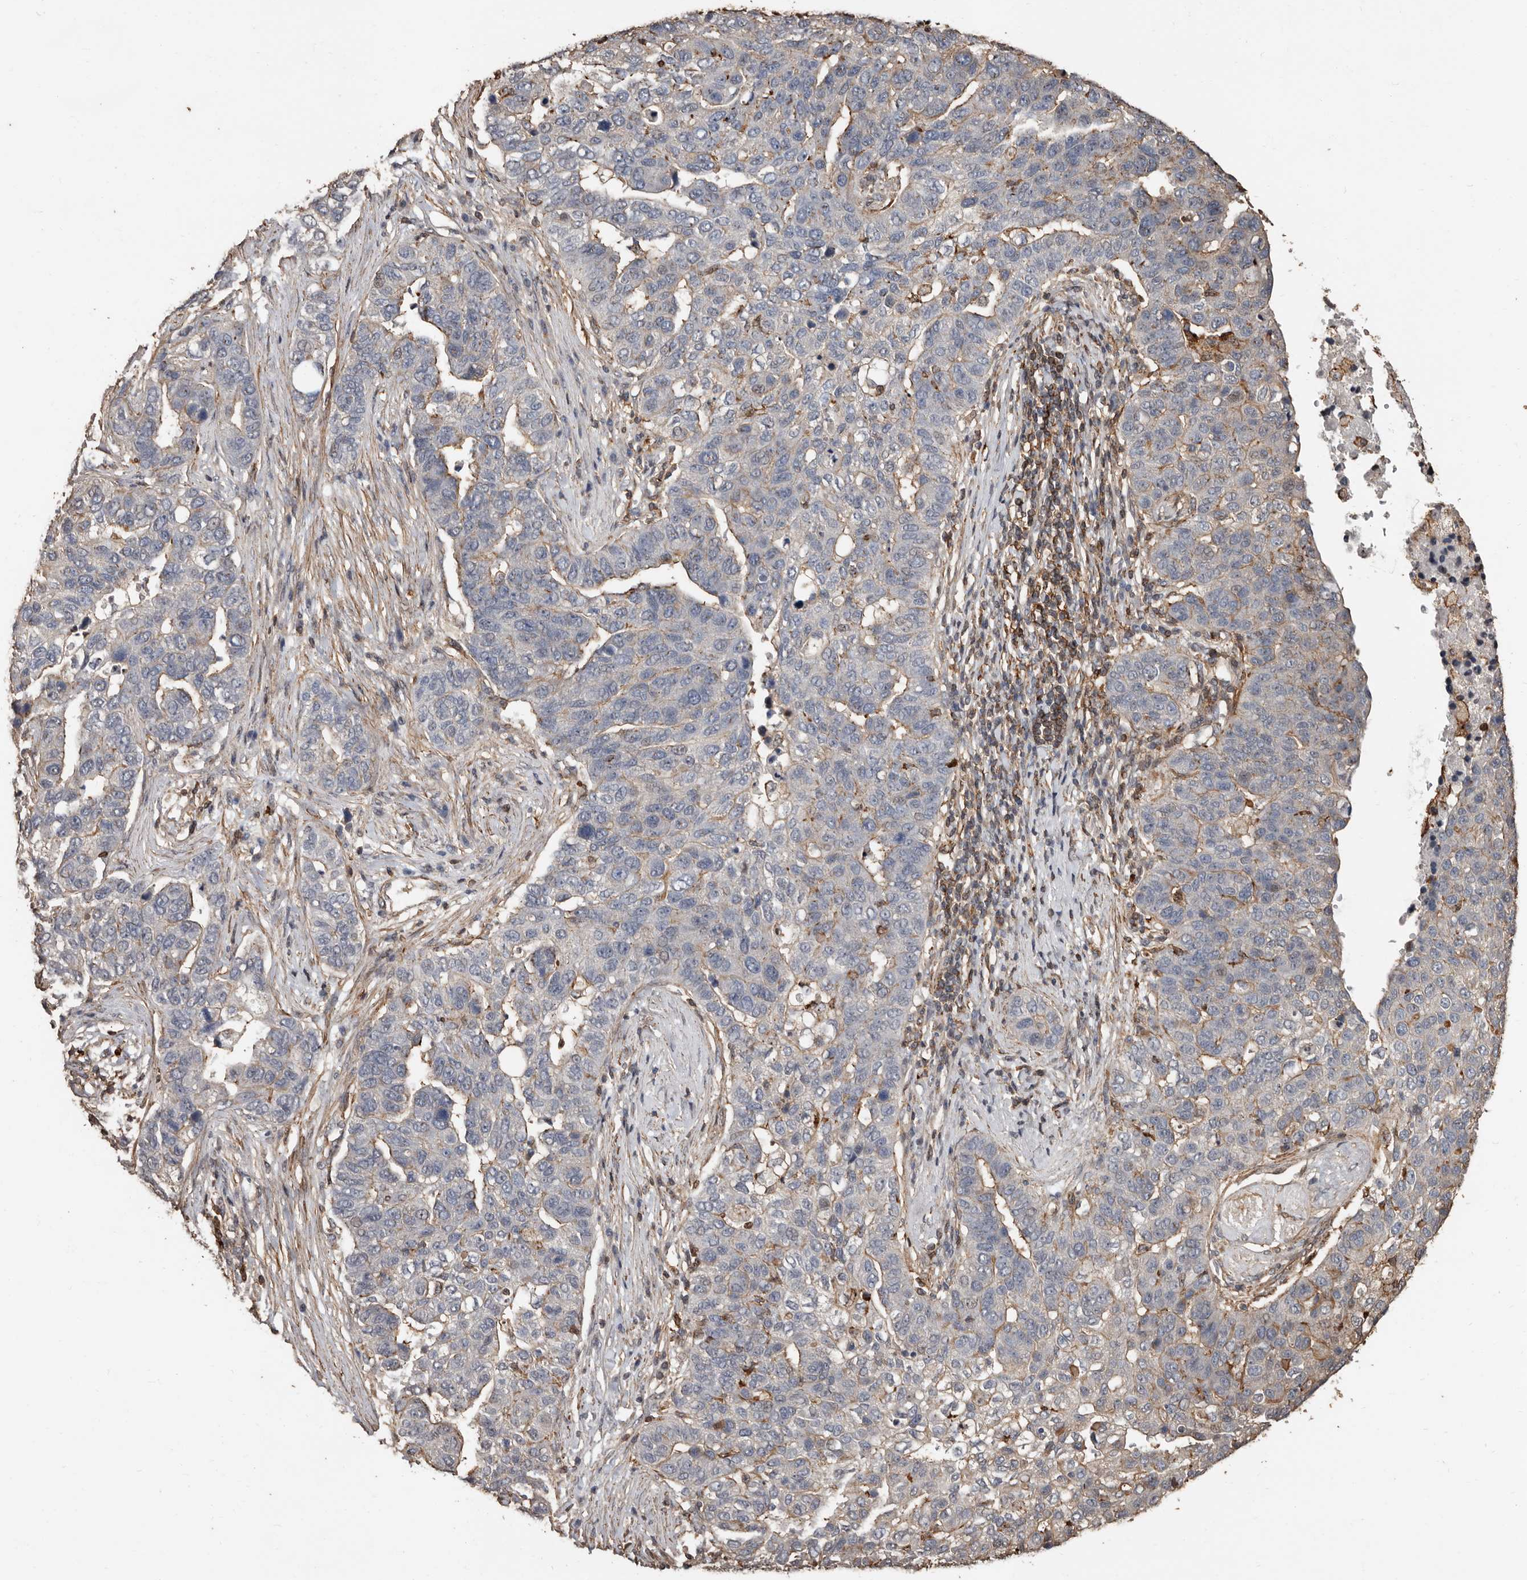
{"staining": {"intensity": "weak", "quantity": "25%-75%", "location": "cytoplasmic/membranous"}, "tissue": "pancreatic cancer", "cell_type": "Tumor cells", "image_type": "cancer", "snomed": [{"axis": "morphology", "description": "Adenocarcinoma, NOS"}, {"axis": "topography", "description": "Pancreas"}], "caption": "IHC (DAB (3,3'-diaminobenzidine)) staining of pancreatic adenocarcinoma demonstrates weak cytoplasmic/membranous protein positivity in about 25%-75% of tumor cells.", "gene": "GSK3A", "patient": {"sex": "female", "age": 61}}